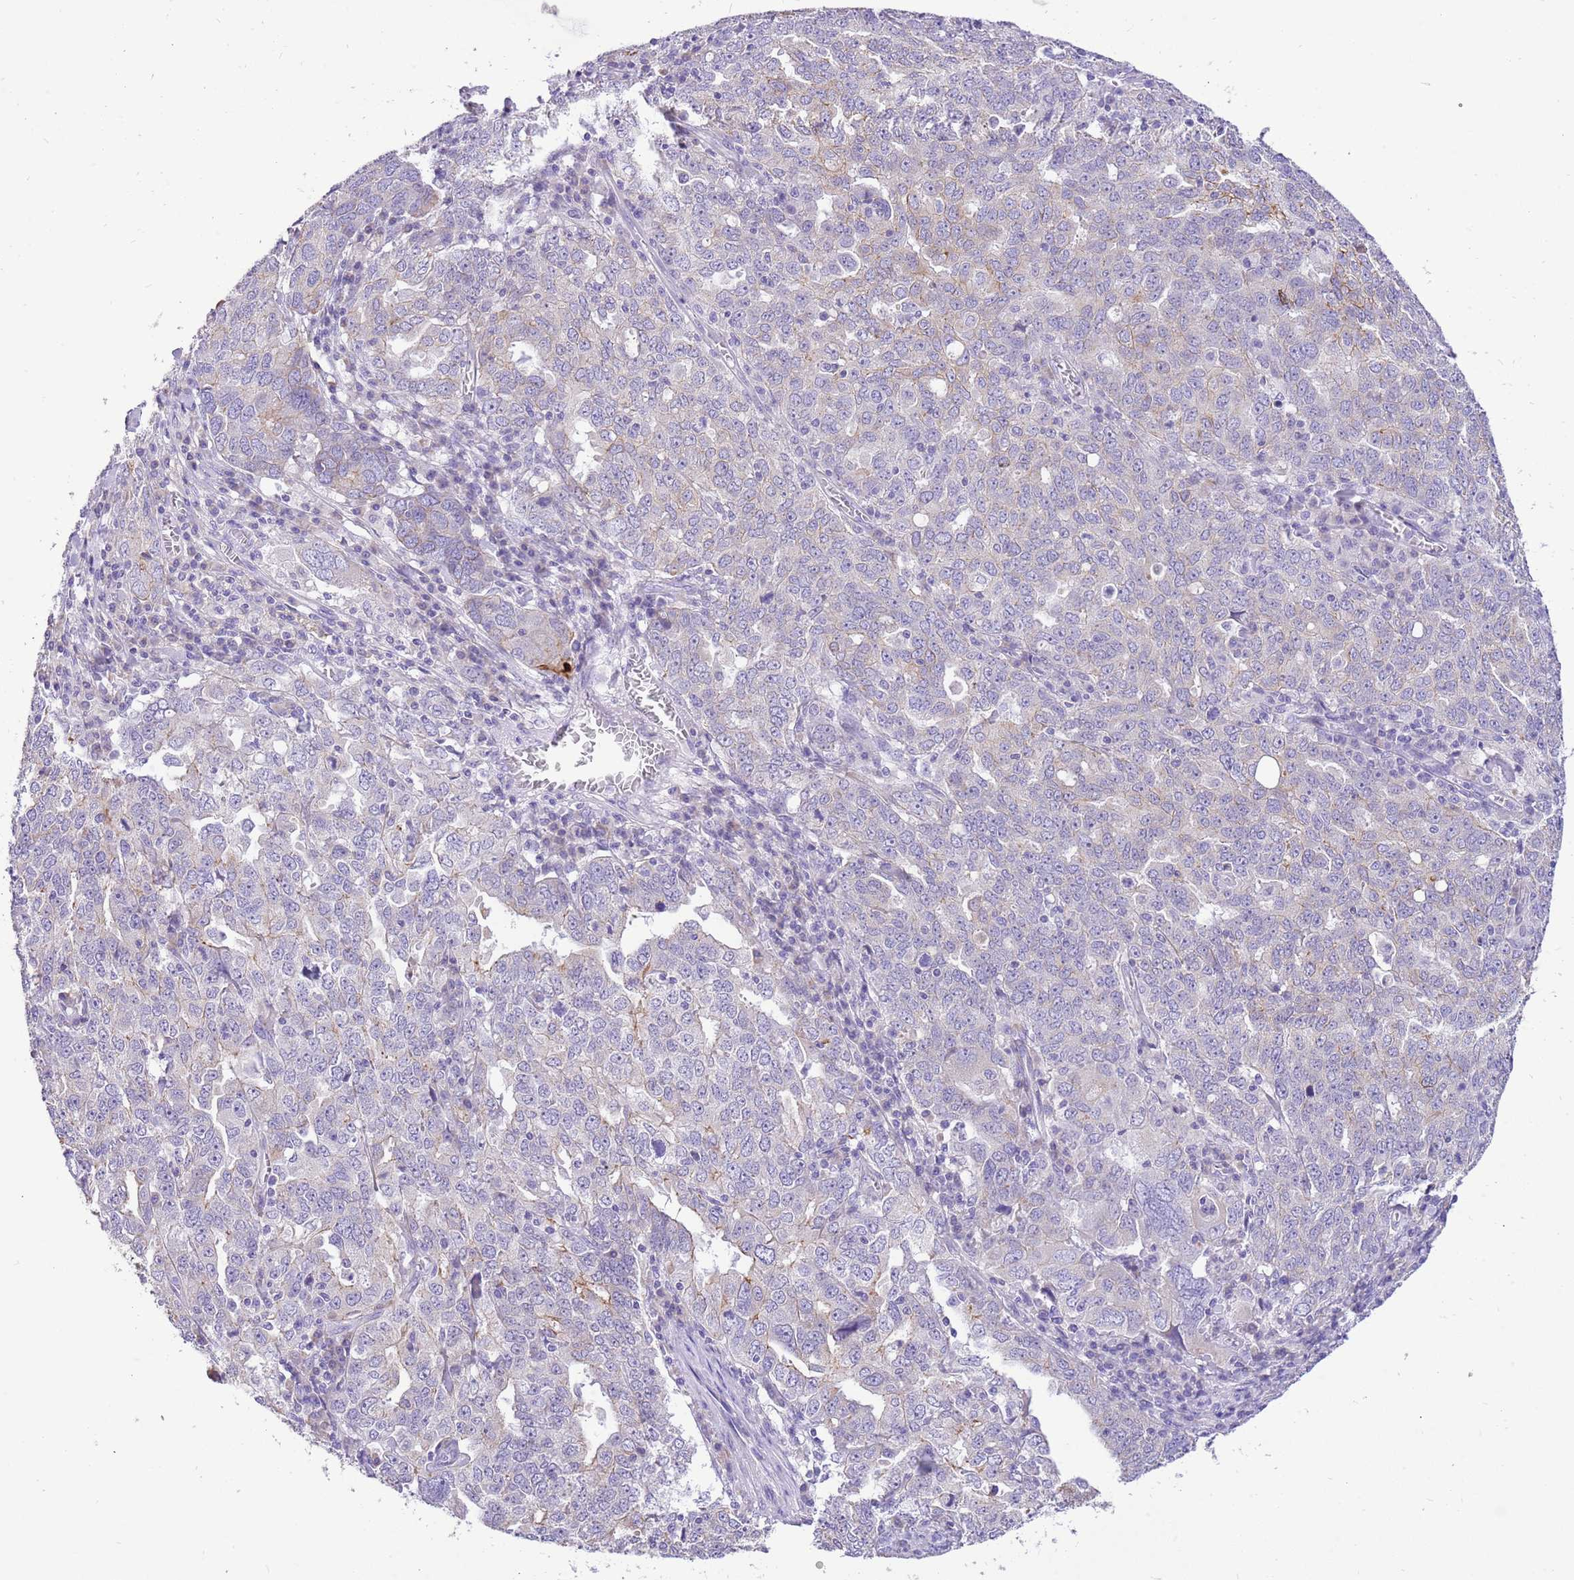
{"staining": {"intensity": "weak", "quantity": "<25%", "location": "cytoplasmic/membranous"}, "tissue": "ovarian cancer", "cell_type": "Tumor cells", "image_type": "cancer", "snomed": [{"axis": "morphology", "description": "Carcinoma, endometroid"}, {"axis": "topography", "description": "Ovary"}], "caption": "DAB (3,3'-diaminobenzidine) immunohistochemical staining of human ovarian cancer (endometroid carcinoma) reveals no significant expression in tumor cells.", "gene": "R3HDM4", "patient": {"sex": "female", "age": 62}}